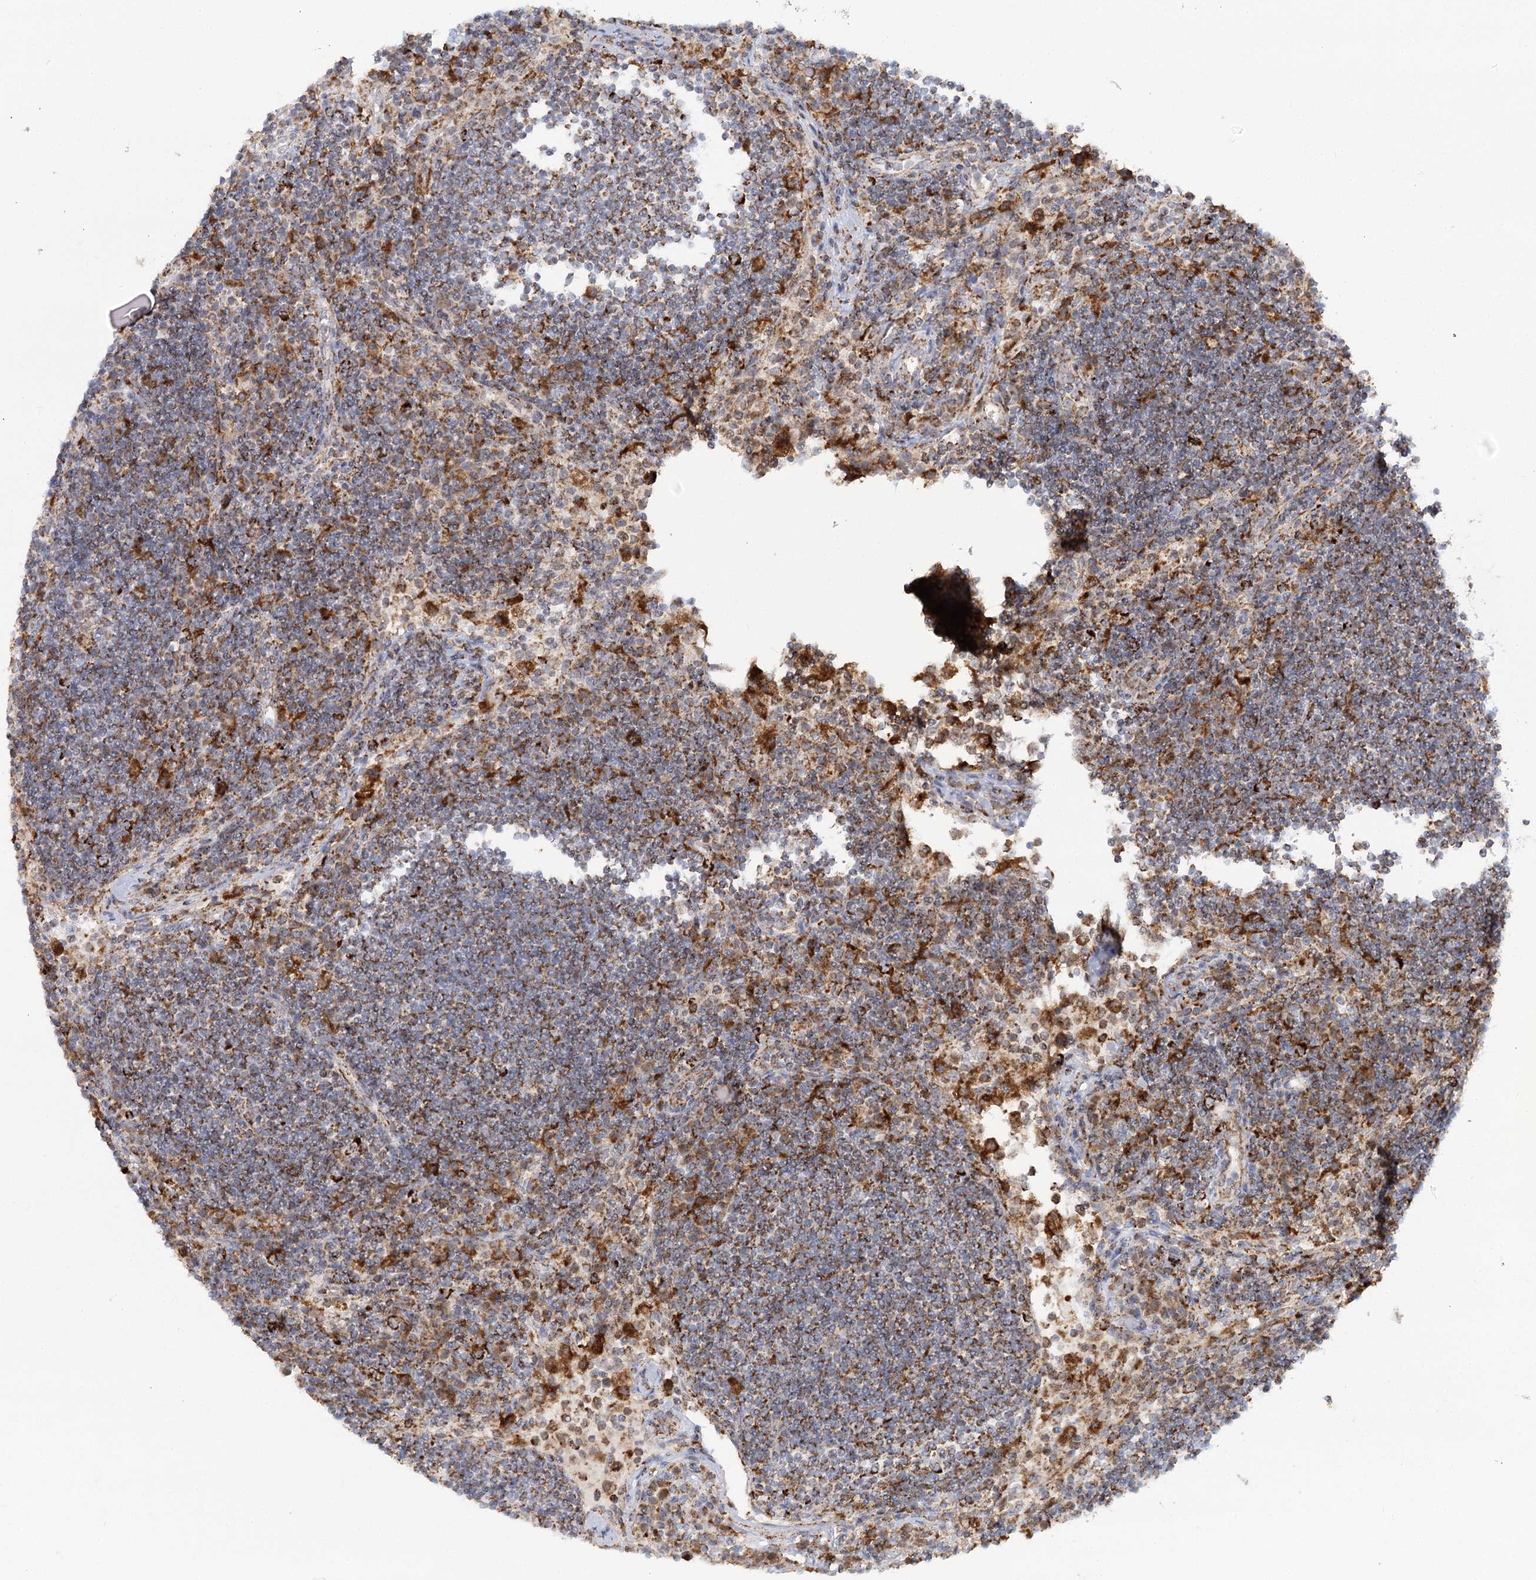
{"staining": {"intensity": "moderate", "quantity": "25%-75%", "location": "cytoplasmic/membranous"}, "tissue": "lymph node", "cell_type": "Non-germinal center cells", "image_type": "normal", "snomed": [{"axis": "morphology", "description": "Normal tissue, NOS"}, {"axis": "topography", "description": "Lymph node"}], "caption": "The image displays immunohistochemical staining of benign lymph node. There is moderate cytoplasmic/membranous expression is identified in about 25%-75% of non-germinal center cells.", "gene": "TAS1R1", "patient": {"sex": "female", "age": 53}}